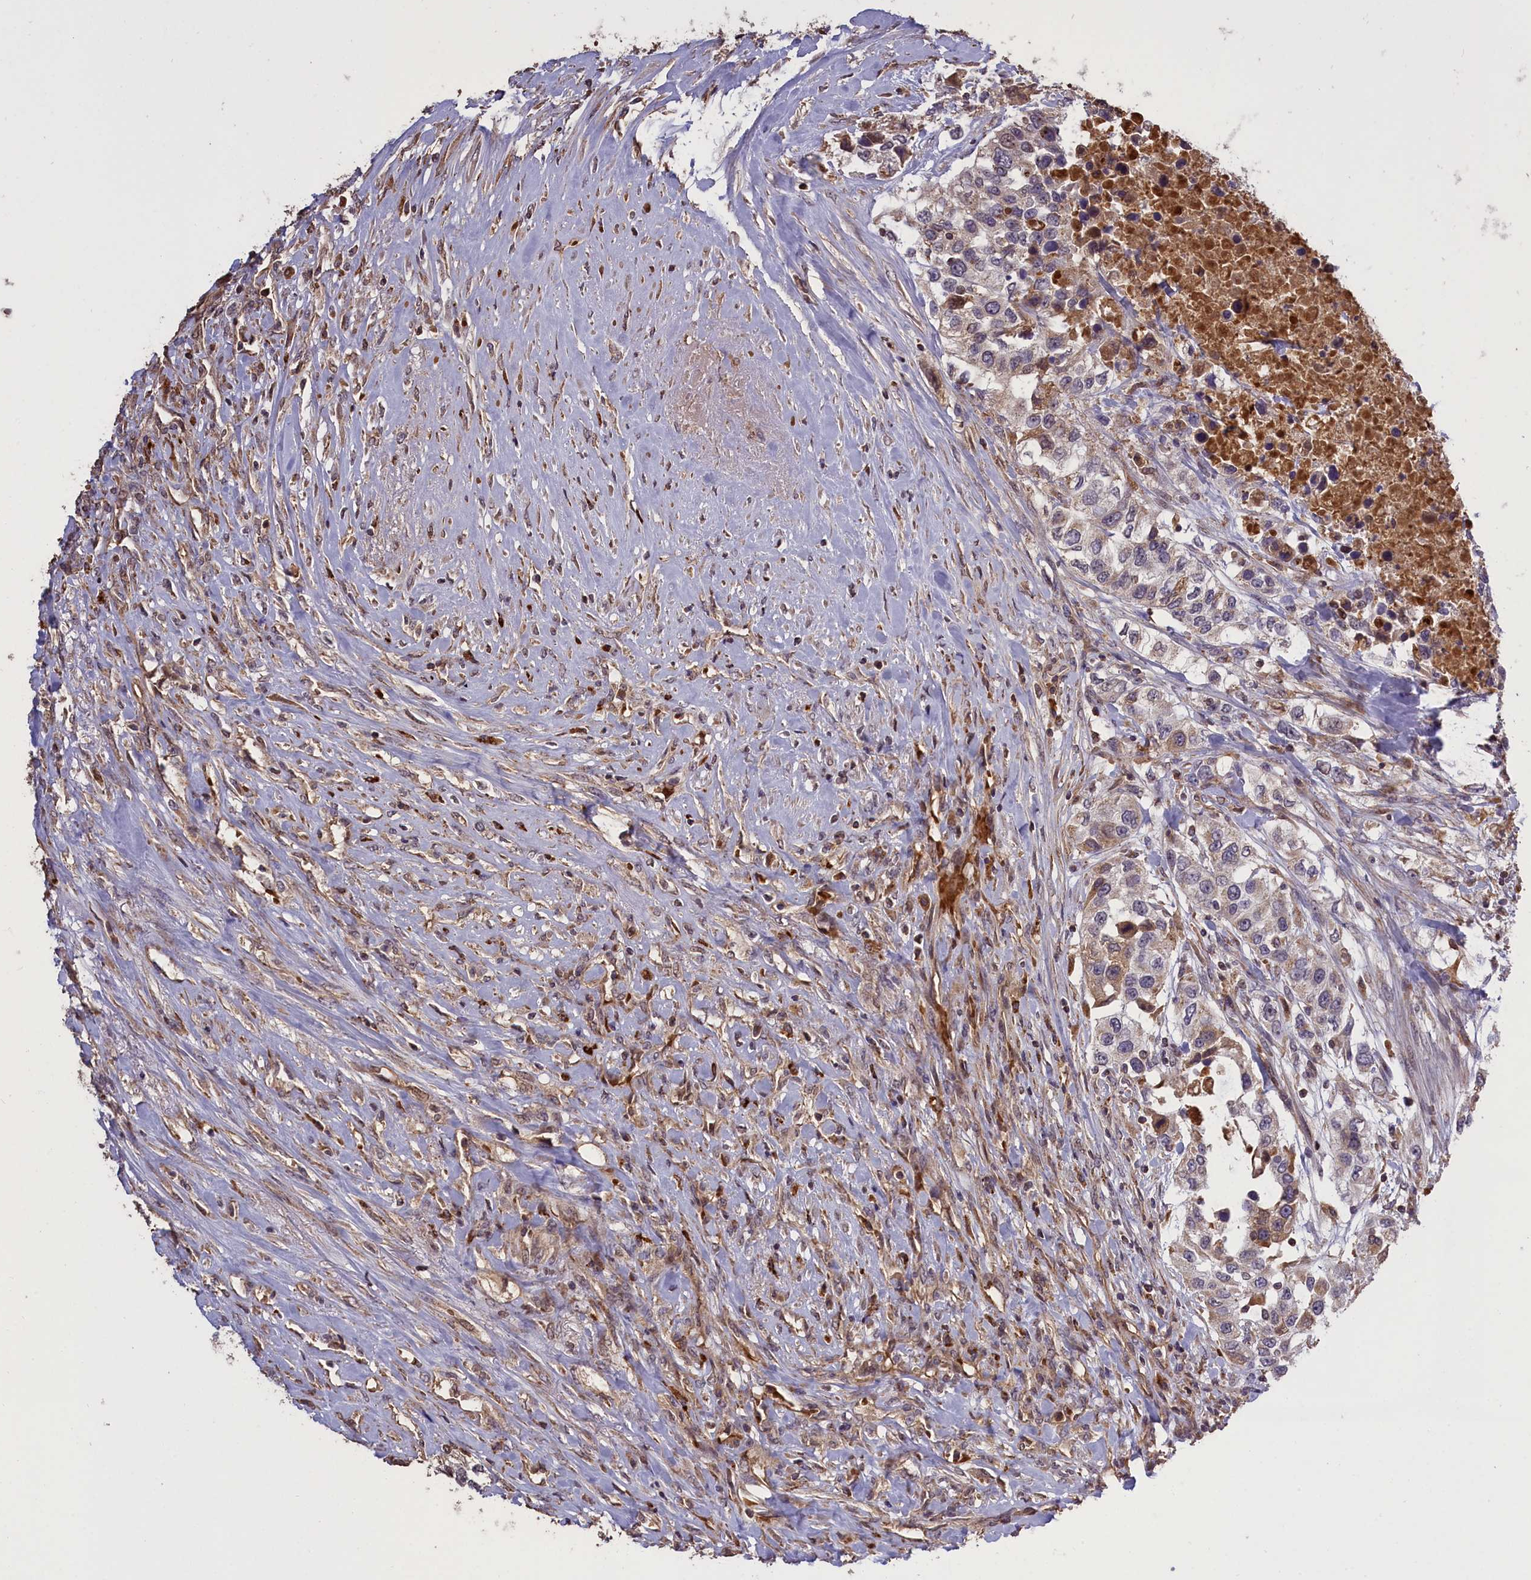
{"staining": {"intensity": "weak", "quantity": "<25%", "location": "cytoplasmic/membranous"}, "tissue": "urothelial cancer", "cell_type": "Tumor cells", "image_type": "cancer", "snomed": [{"axis": "morphology", "description": "Urothelial carcinoma, High grade"}, {"axis": "topography", "description": "Urinary bladder"}], "caption": "A micrograph of high-grade urothelial carcinoma stained for a protein reveals no brown staining in tumor cells.", "gene": "CLRN2", "patient": {"sex": "female", "age": 80}}